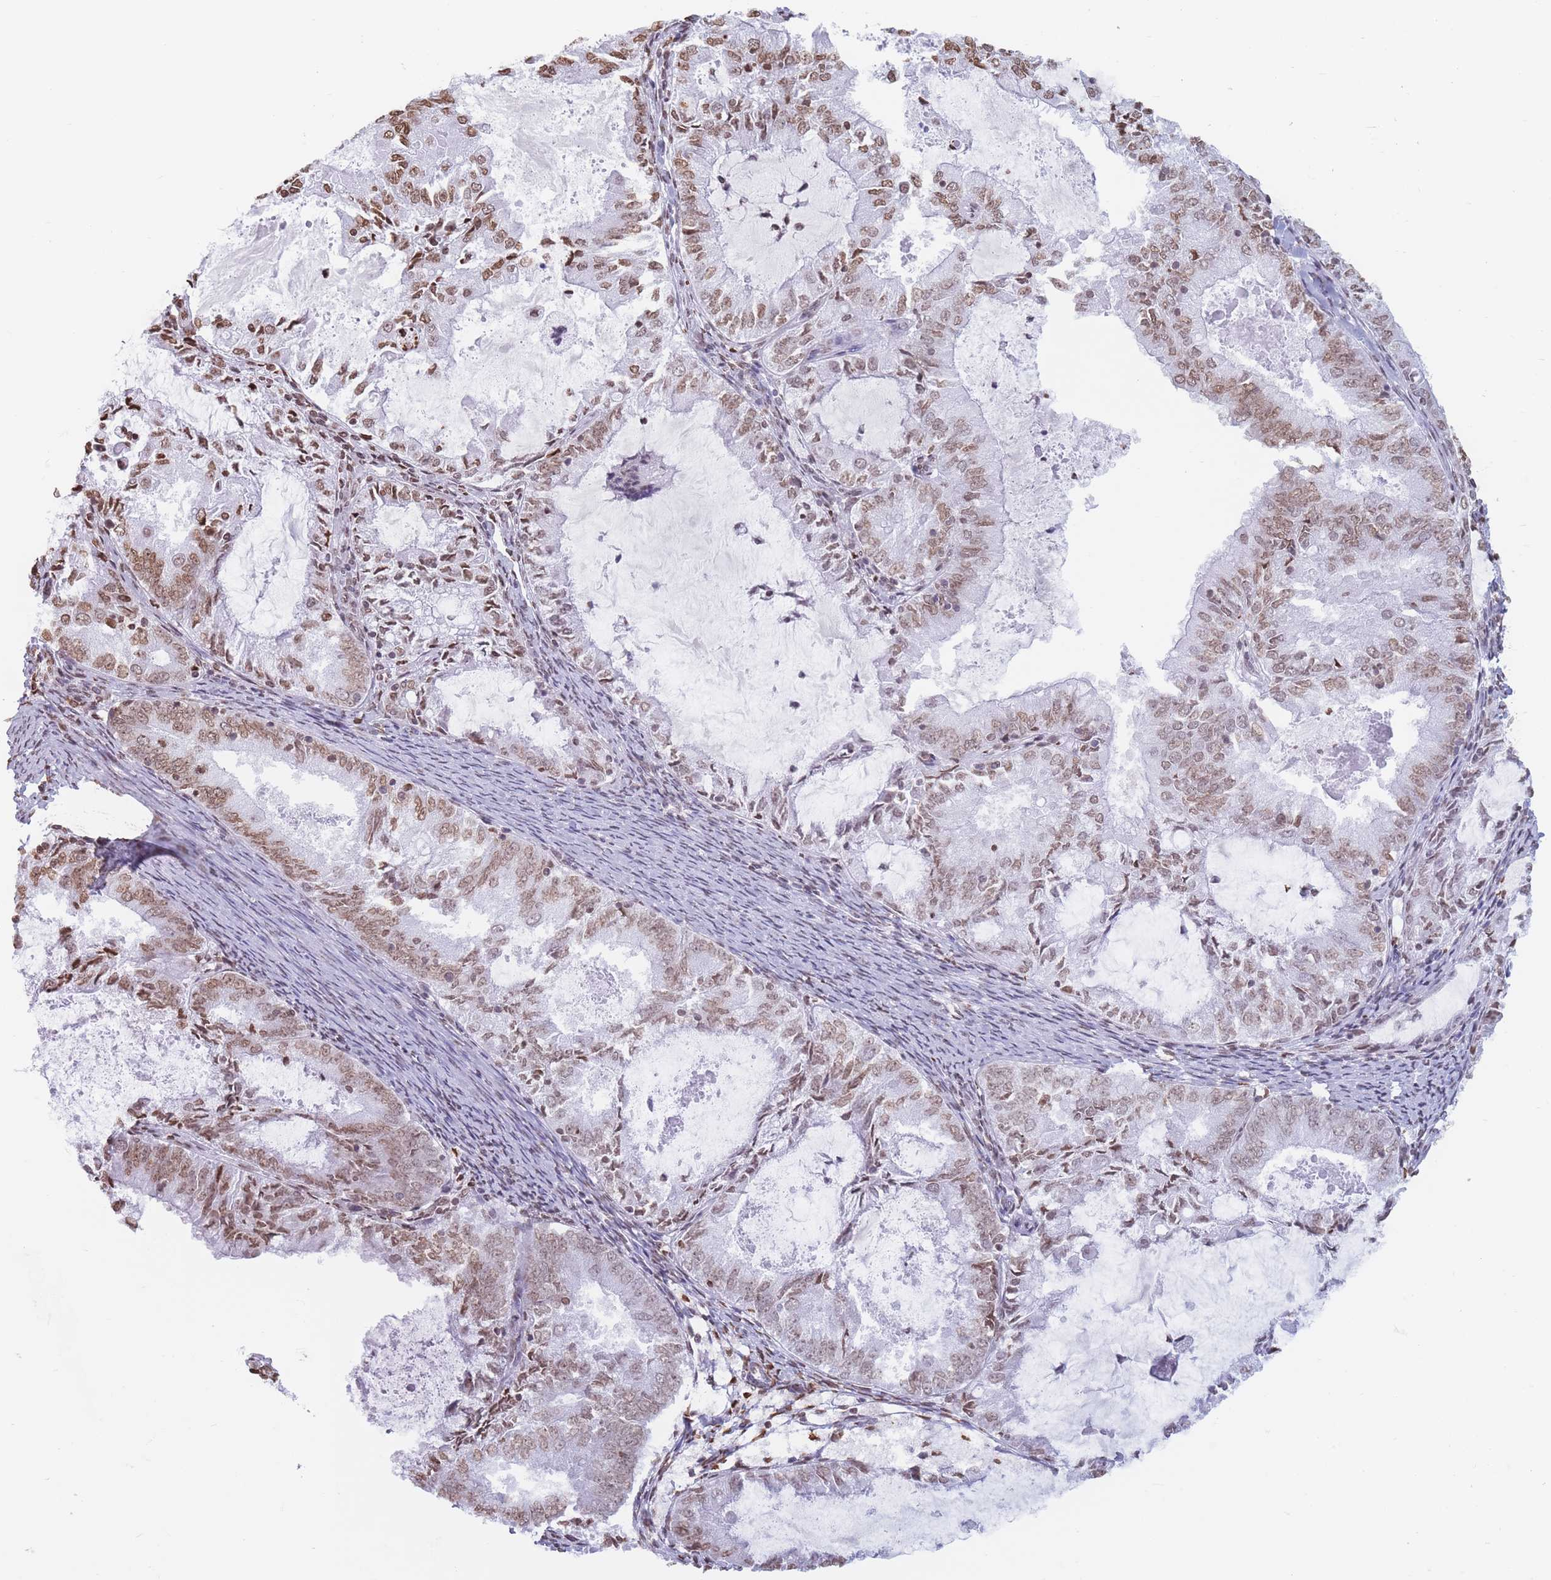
{"staining": {"intensity": "moderate", "quantity": ">75%", "location": "nuclear"}, "tissue": "endometrial cancer", "cell_type": "Tumor cells", "image_type": "cancer", "snomed": [{"axis": "morphology", "description": "Adenocarcinoma, NOS"}, {"axis": "topography", "description": "Endometrium"}], "caption": "Protein analysis of endometrial cancer (adenocarcinoma) tissue reveals moderate nuclear positivity in approximately >75% of tumor cells. (brown staining indicates protein expression, while blue staining denotes nuclei).", "gene": "RYK", "patient": {"sex": "female", "age": 57}}